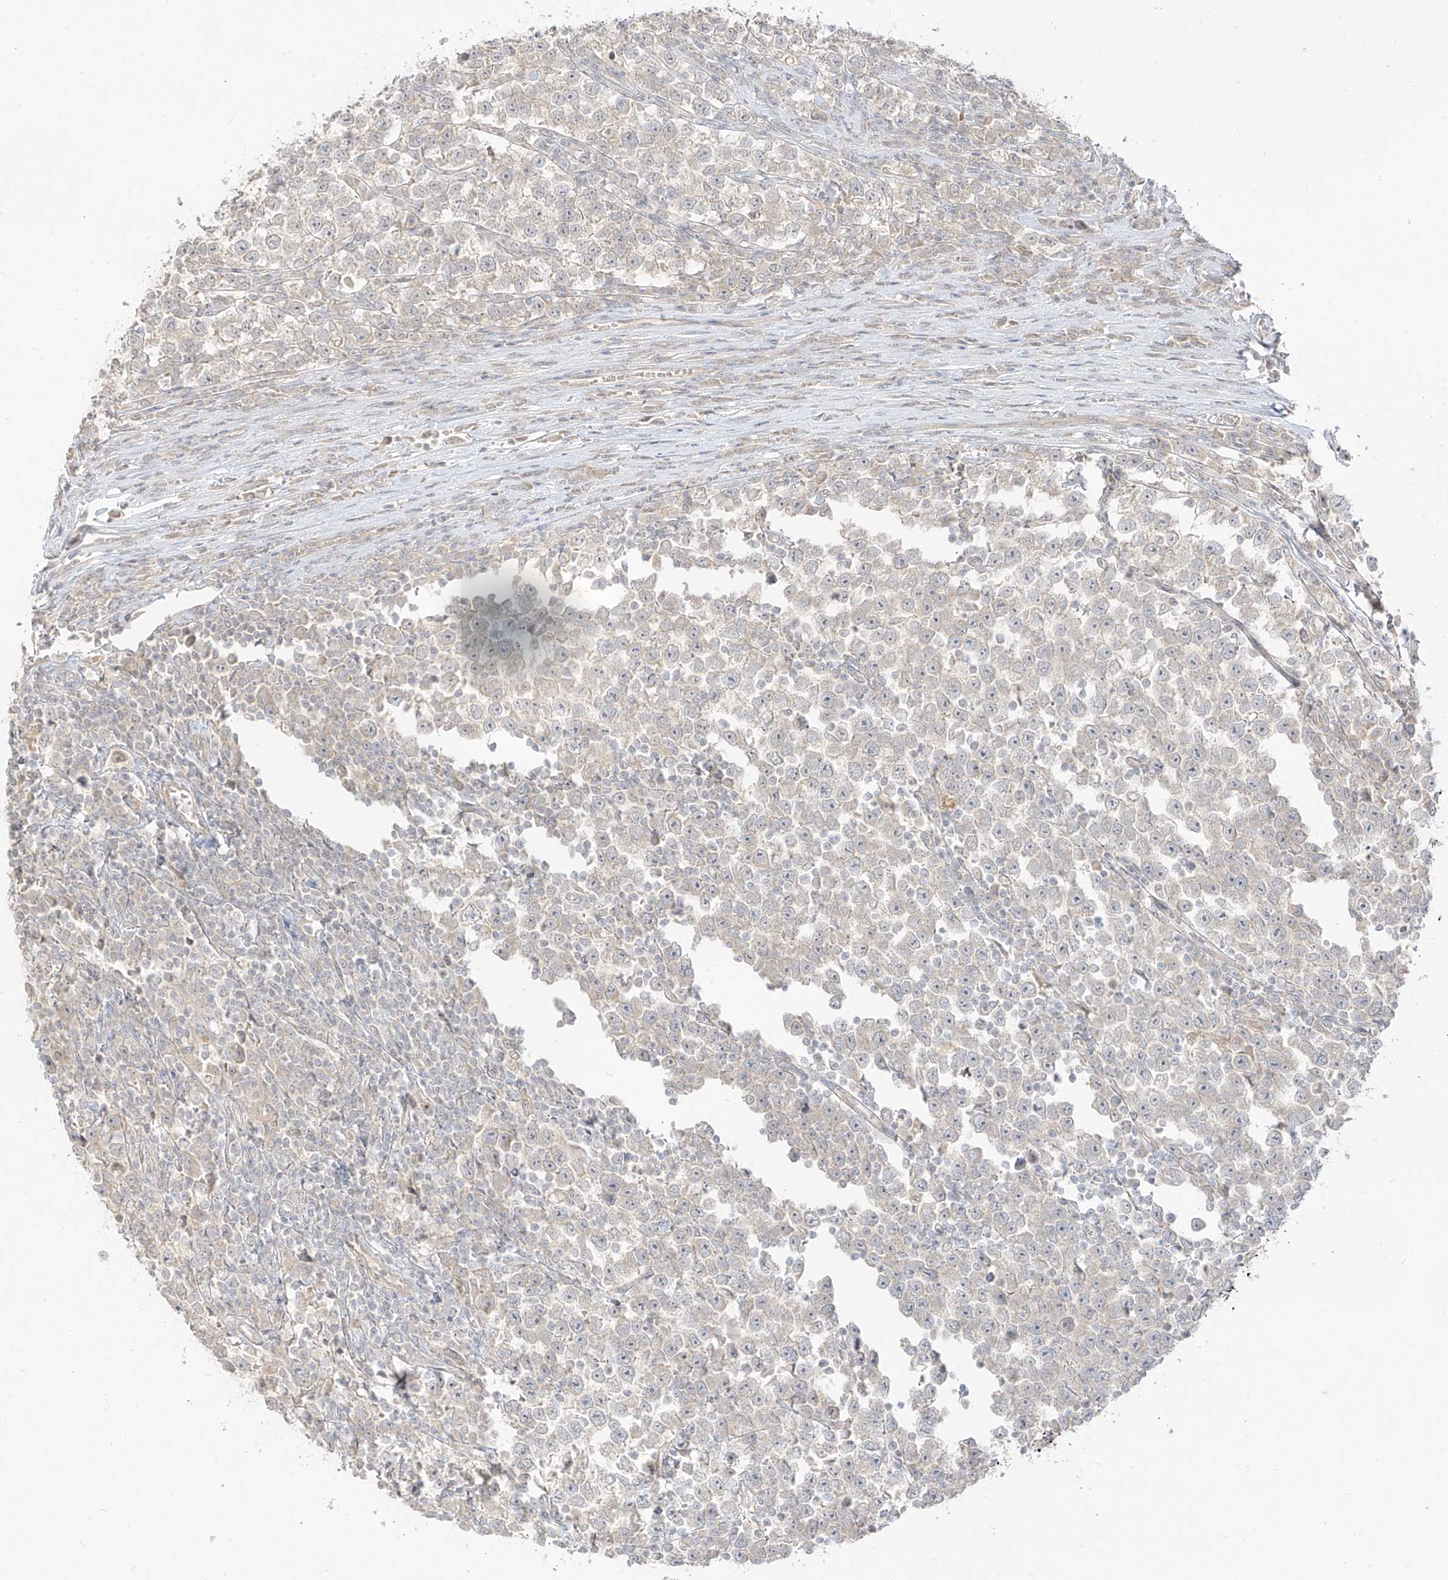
{"staining": {"intensity": "negative", "quantity": "none", "location": "none"}, "tissue": "testis cancer", "cell_type": "Tumor cells", "image_type": "cancer", "snomed": [{"axis": "morphology", "description": "Normal tissue, NOS"}, {"axis": "morphology", "description": "Seminoma, NOS"}, {"axis": "topography", "description": "Testis"}], "caption": "Immunohistochemistry image of human testis cancer (seminoma) stained for a protein (brown), which shows no staining in tumor cells.", "gene": "LIPT1", "patient": {"sex": "male", "age": 43}}